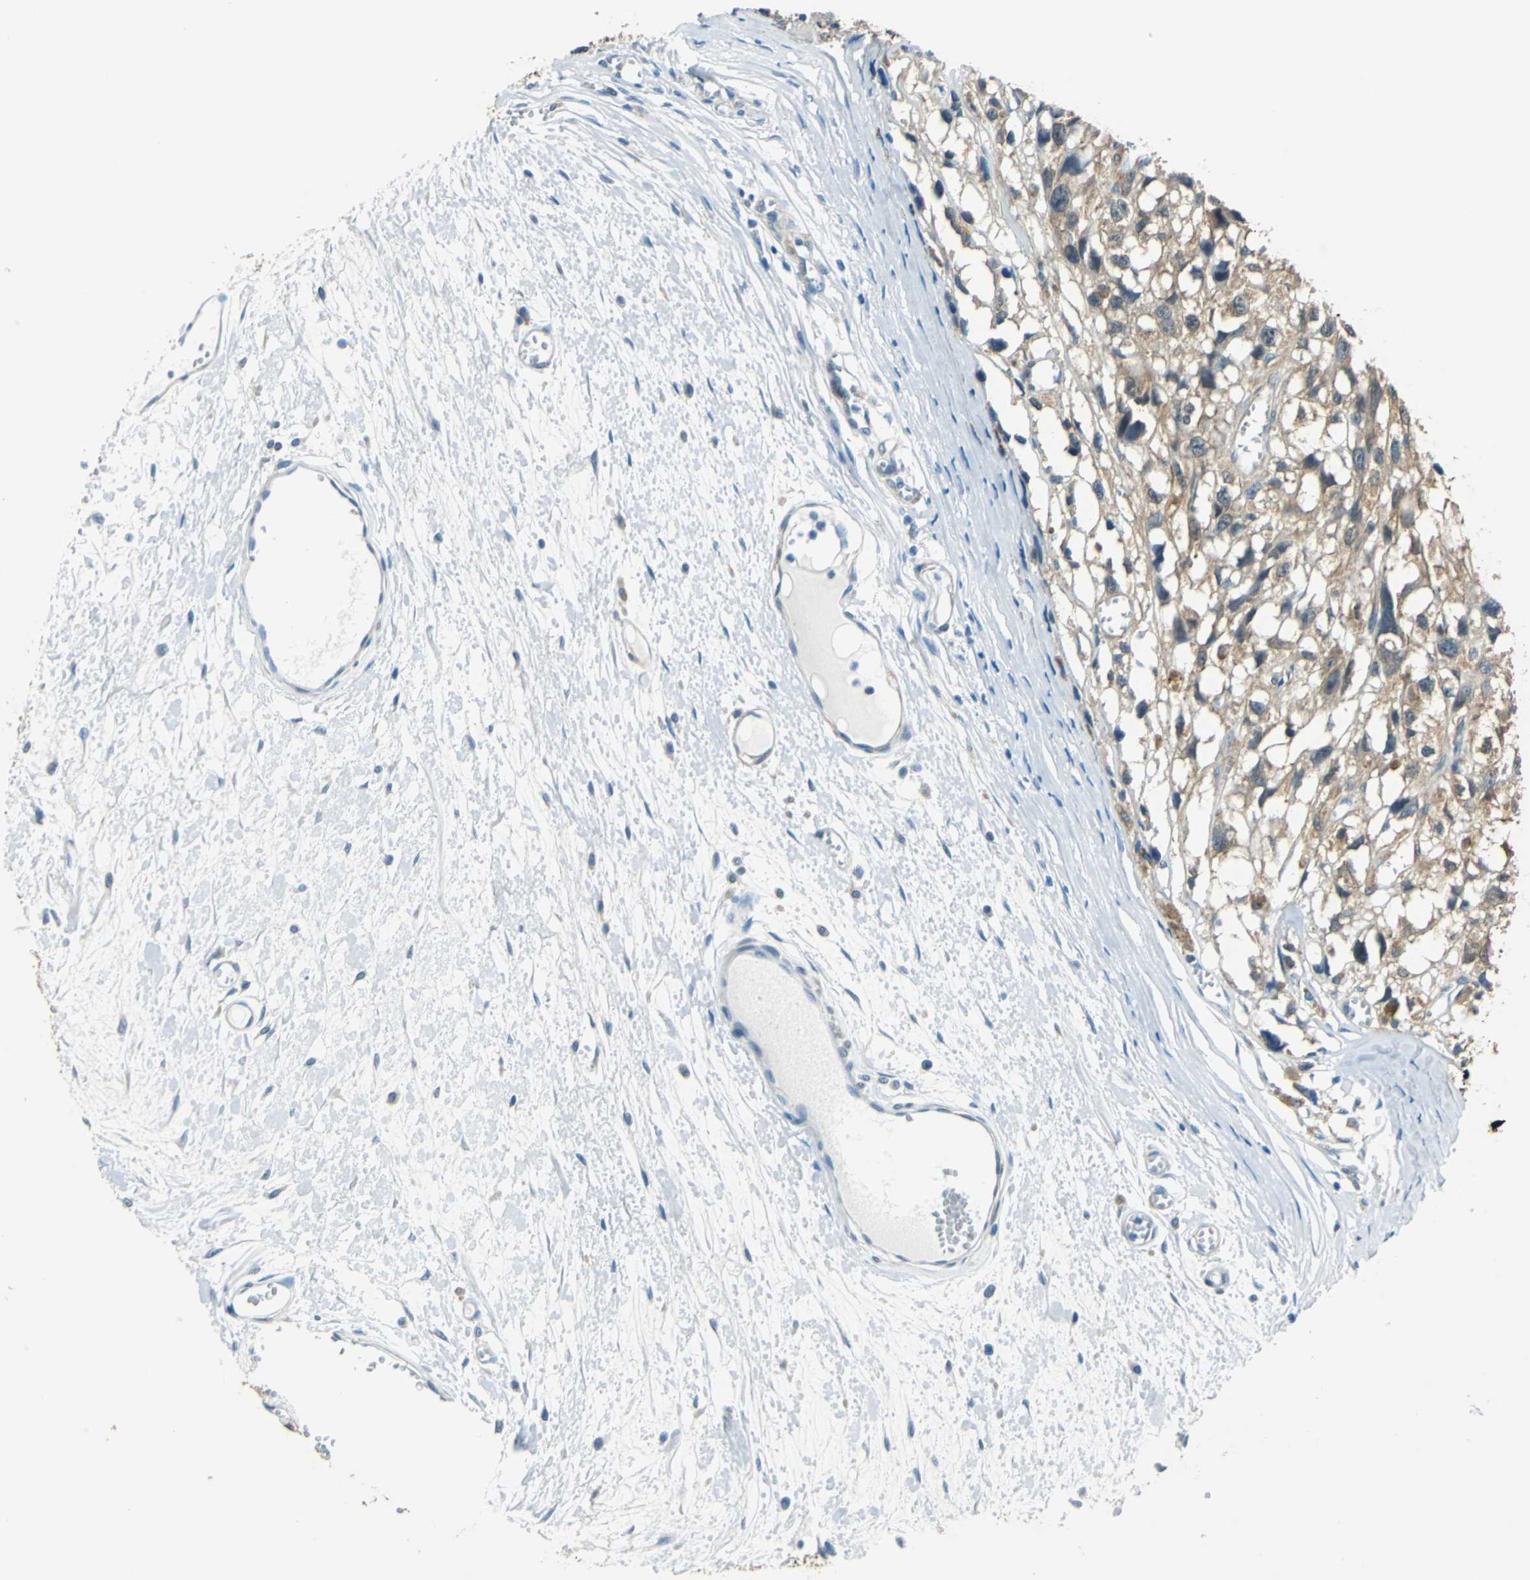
{"staining": {"intensity": "moderate", "quantity": ">75%", "location": "cytoplasmic/membranous"}, "tissue": "melanoma", "cell_type": "Tumor cells", "image_type": "cancer", "snomed": [{"axis": "morphology", "description": "Malignant melanoma, Metastatic site"}, {"axis": "topography", "description": "Lymph node"}], "caption": "Protein expression by immunohistochemistry demonstrates moderate cytoplasmic/membranous expression in about >75% of tumor cells in malignant melanoma (metastatic site).", "gene": "FKBP4", "patient": {"sex": "male", "age": 59}}